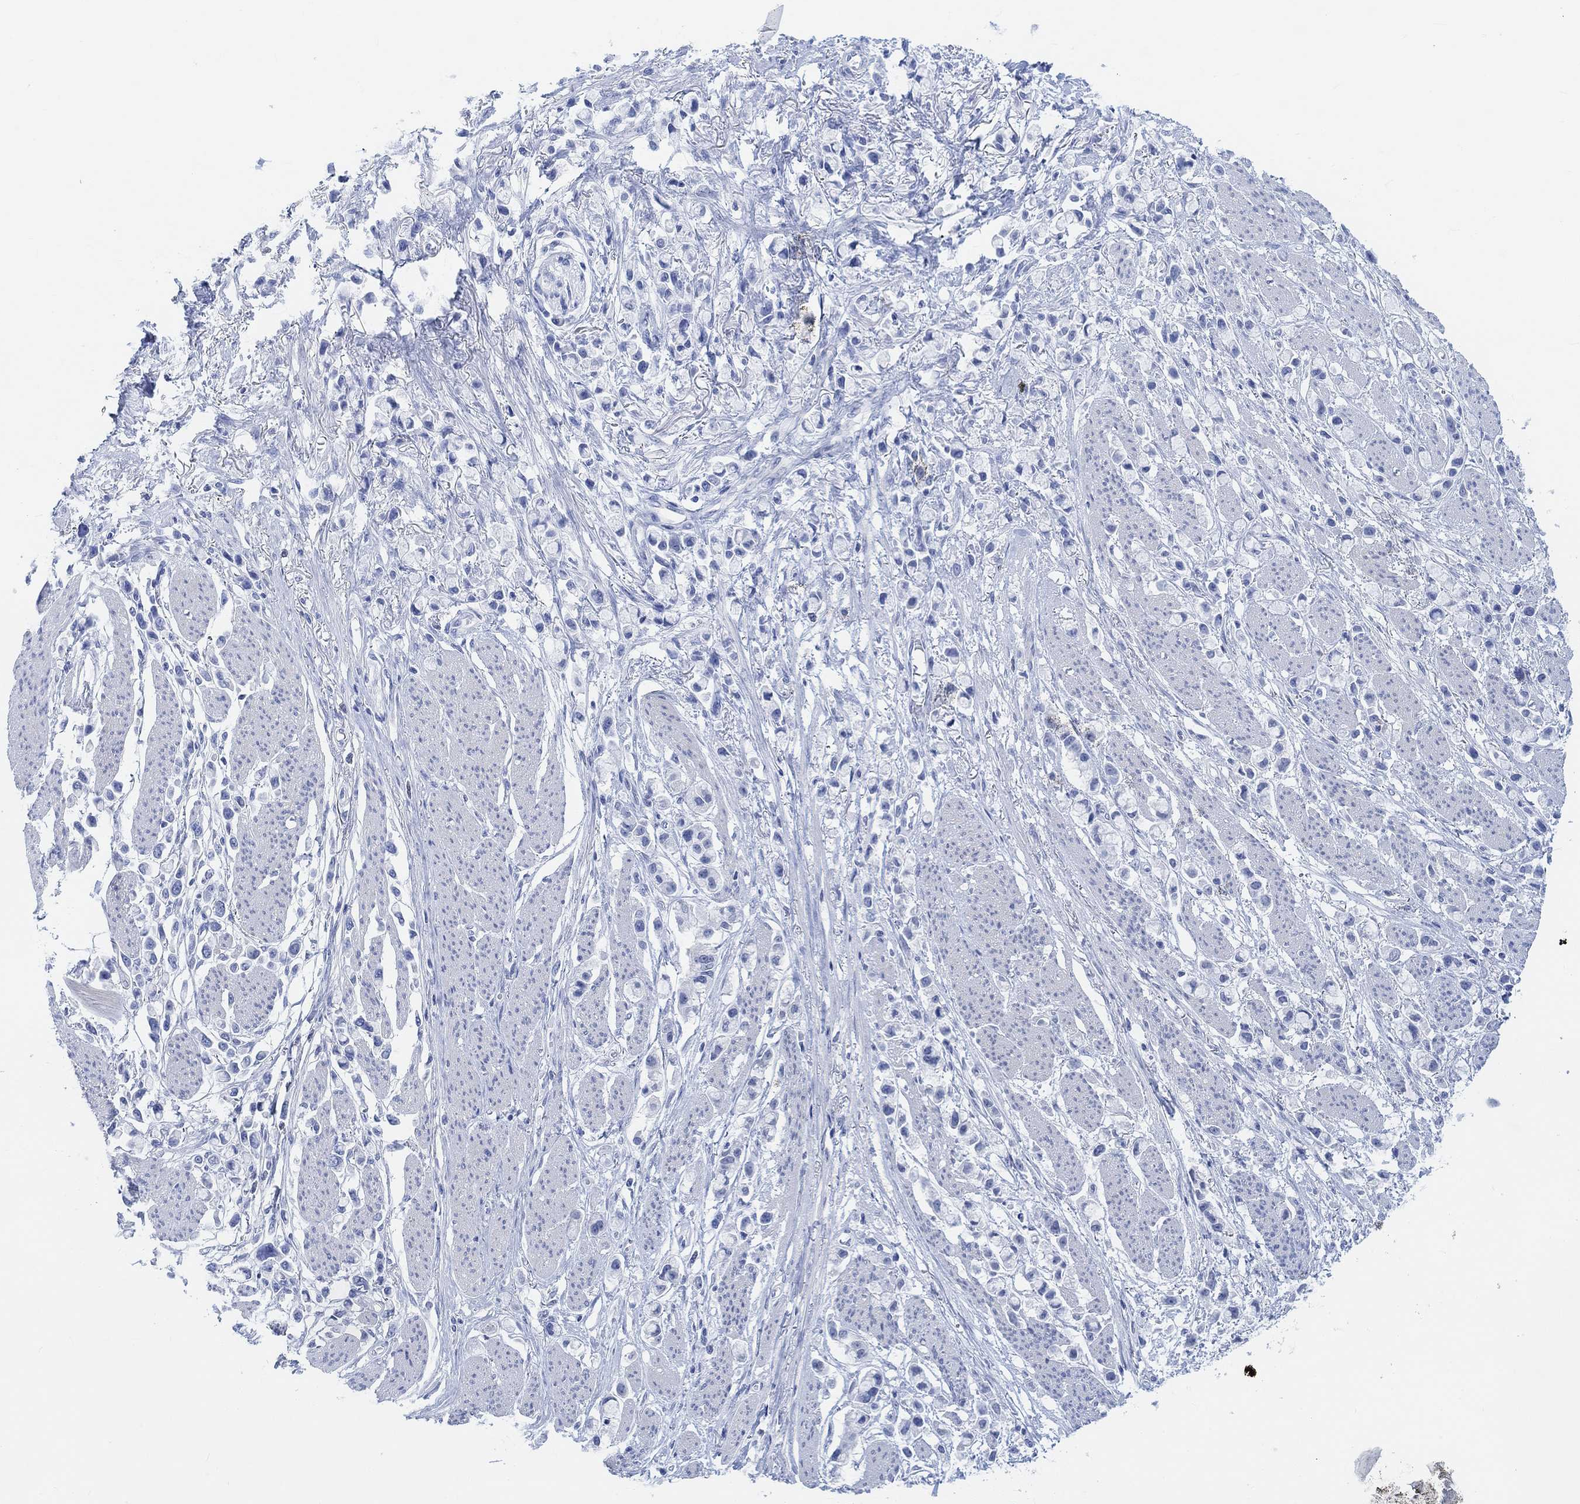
{"staining": {"intensity": "negative", "quantity": "none", "location": "none"}, "tissue": "stomach cancer", "cell_type": "Tumor cells", "image_type": "cancer", "snomed": [{"axis": "morphology", "description": "Adenocarcinoma, NOS"}, {"axis": "topography", "description": "Stomach"}], "caption": "DAB immunohistochemical staining of human stomach cancer demonstrates no significant staining in tumor cells.", "gene": "ENO4", "patient": {"sex": "female", "age": 81}}